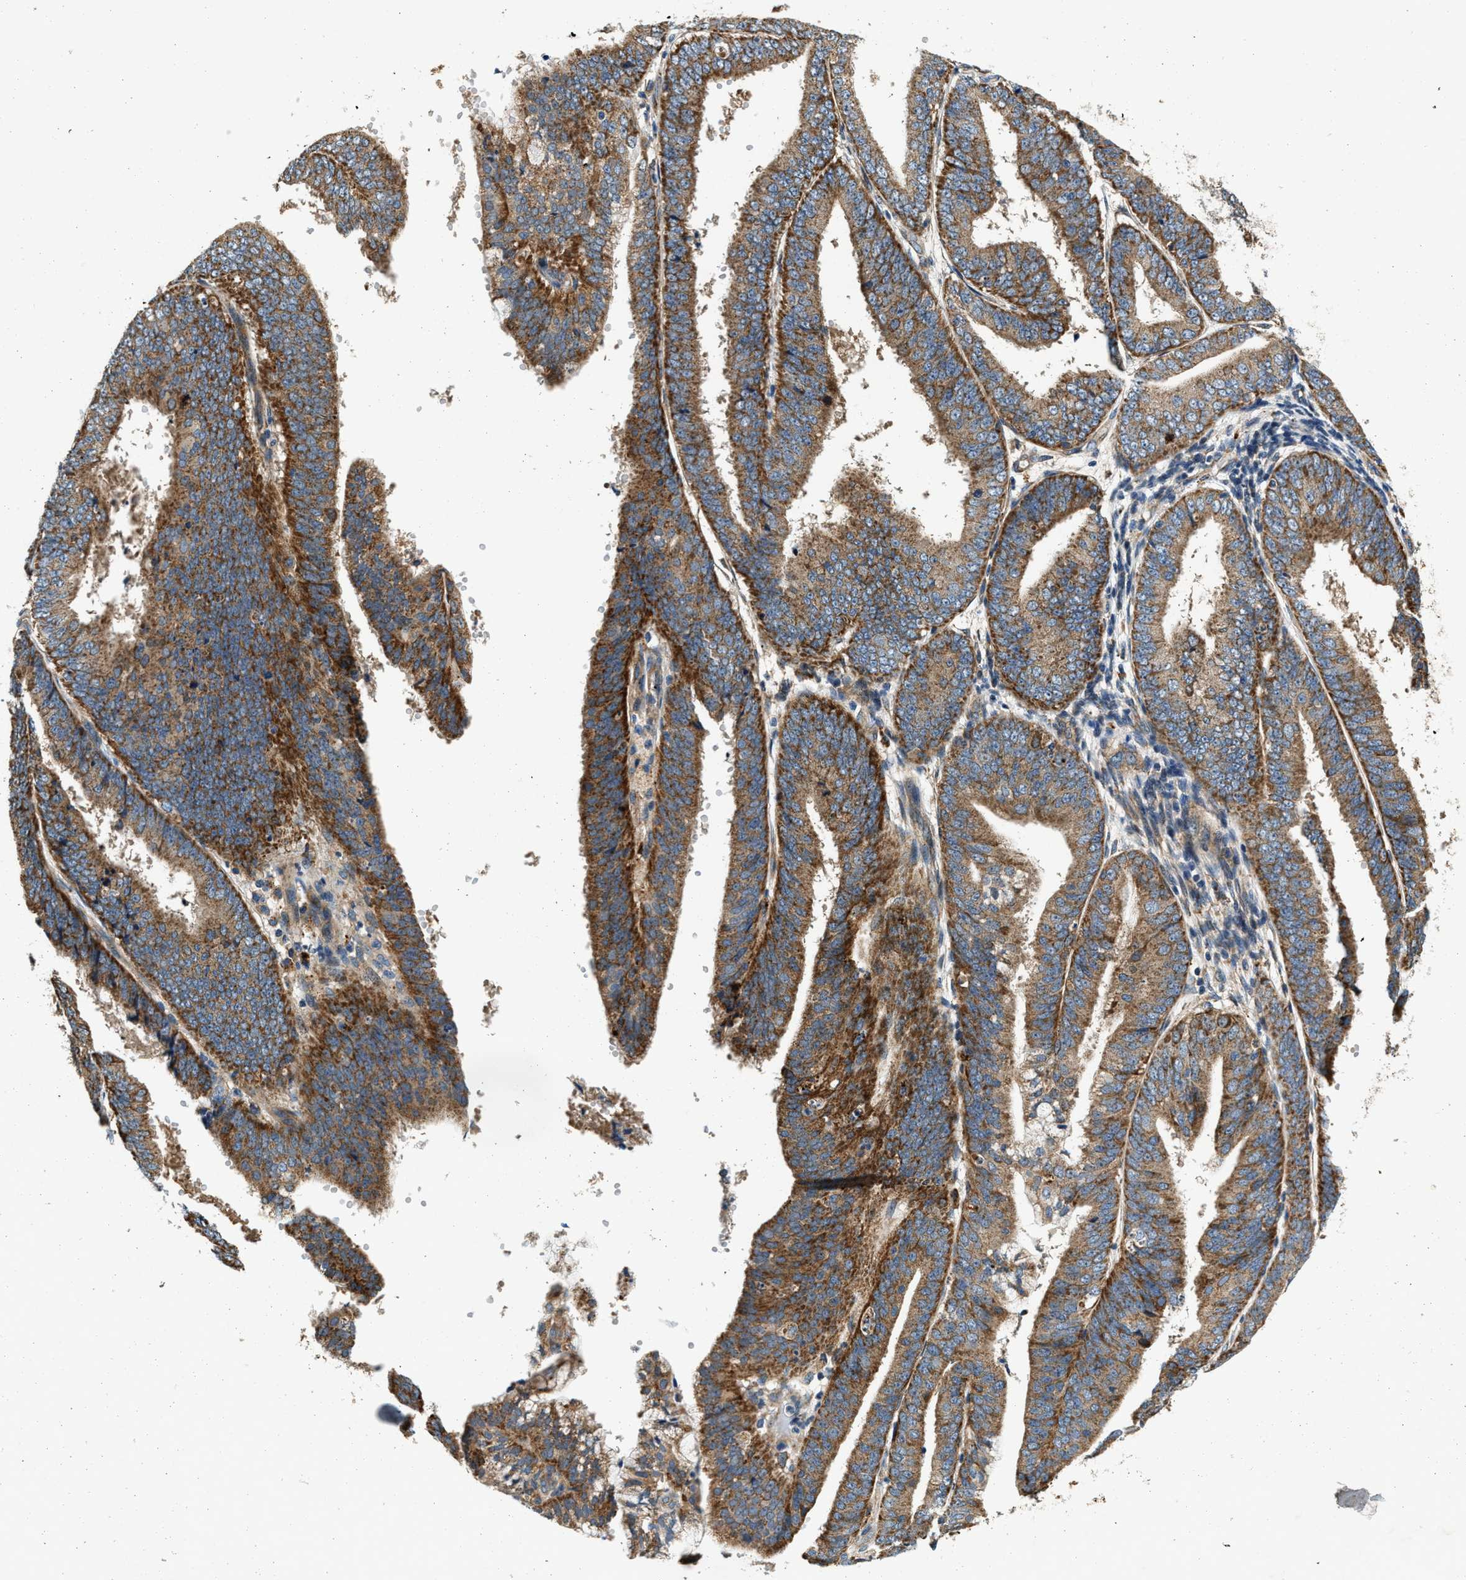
{"staining": {"intensity": "strong", "quantity": ">75%", "location": "cytoplasmic/membranous"}, "tissue": "endometrial cancer", "cell_type": "Tumor cells", "image_type": "cancer", "snomed": [{"axis": "morphology", "description": "Adenocarcinoma, NOS"}, {"axis": "topography", "description": "Endometrium"}], "caption": "Immunohistochemical staining of human endometrial cancer (adenocarcinoma) exhibits strong cytoplasmic/membranous protein staining in about >75% of tumor cells.", "gene": "DUSP10", "patient": {"sex": "female", "age": 63}}